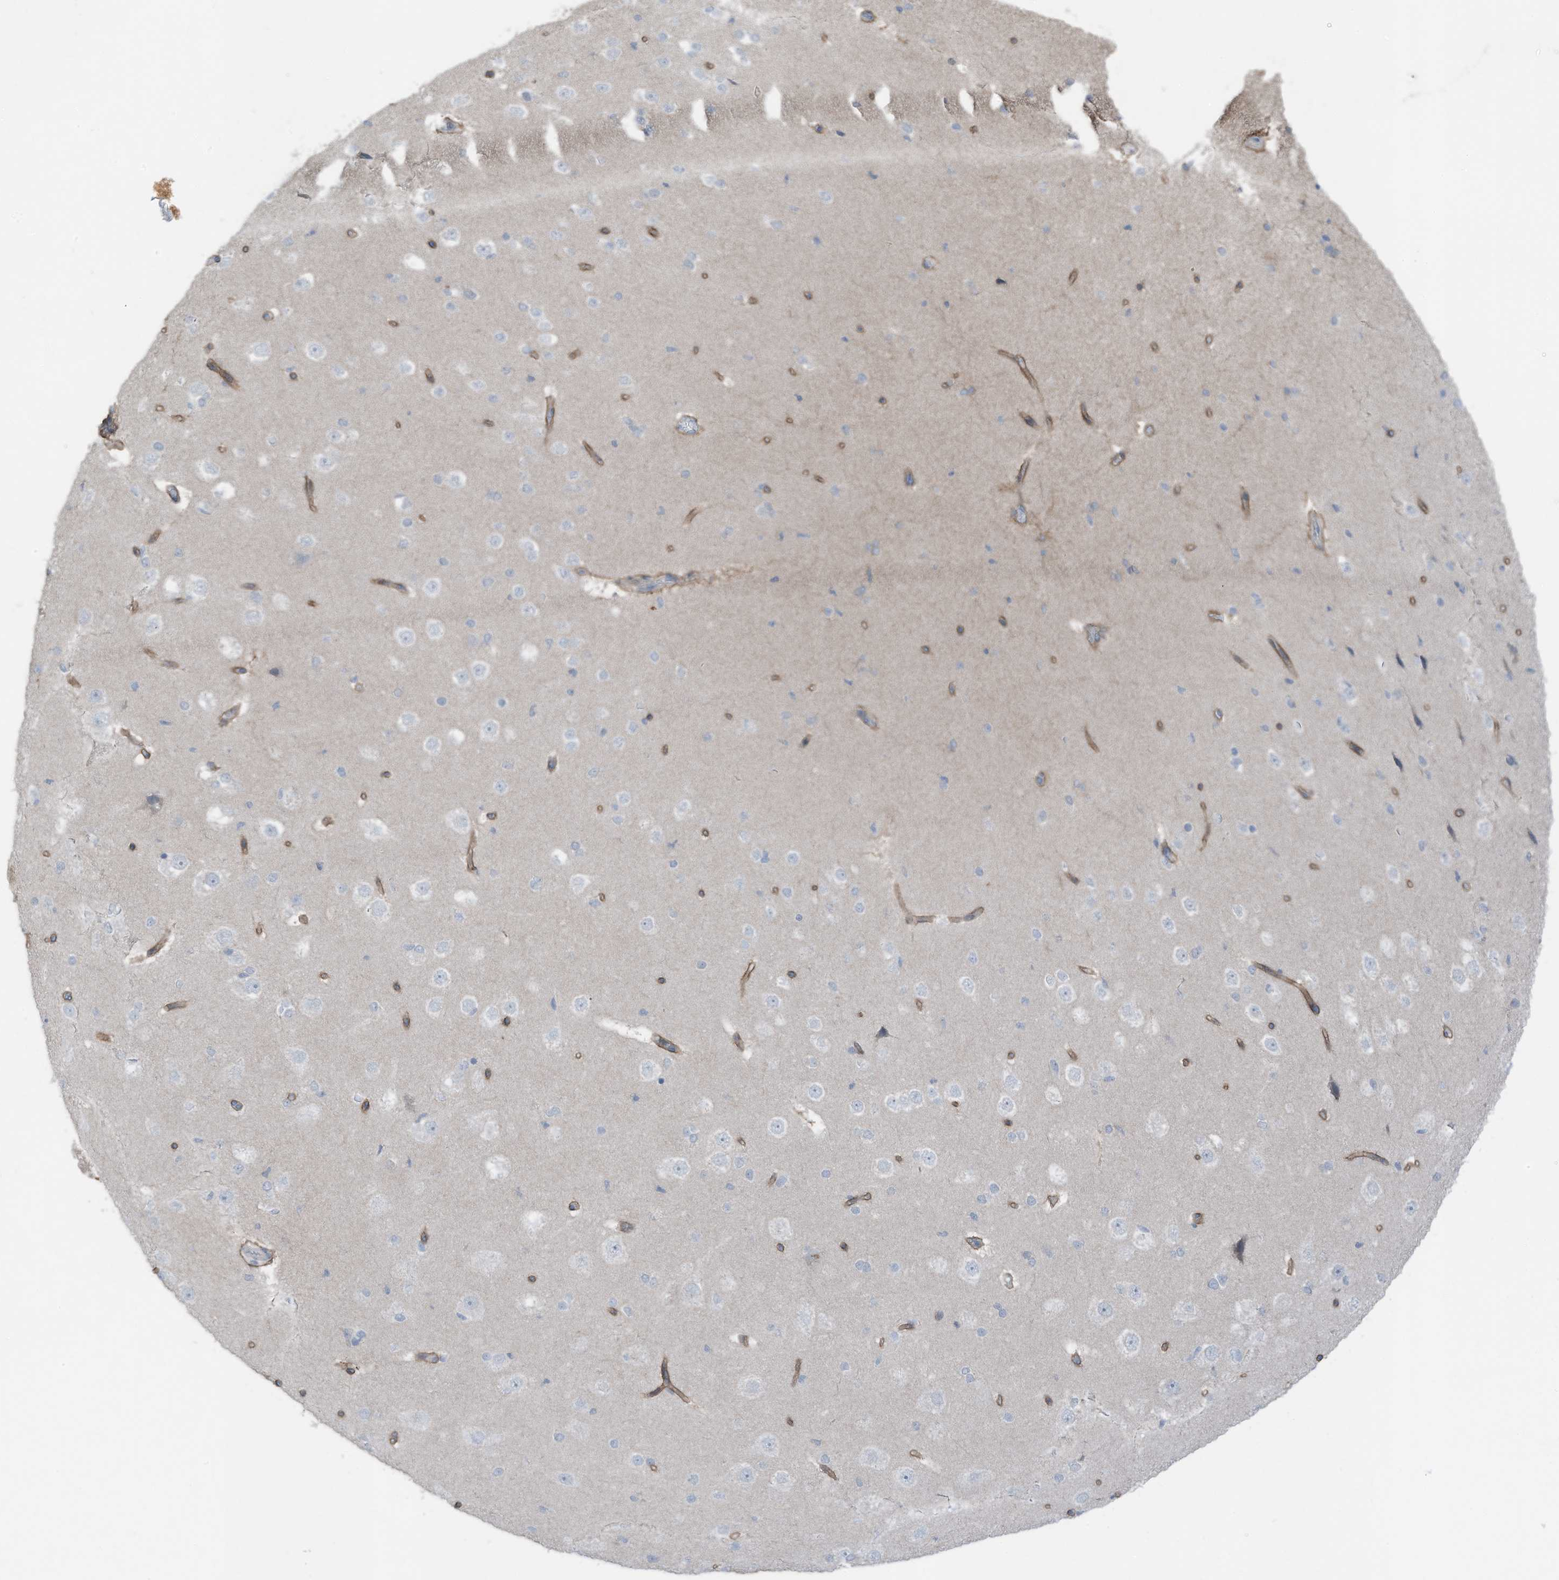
{"staining": {"intensity": "moderate", "quantity": ">75%", "location": "cytoplasmic/membranous"}, "tissue": "cerebral cortex", "cell_type": "Endothelial cells", "image_type": "normal", "snomed": [{"axis": "morphology", "description": "Normal tissue, NOS"}, {"axis": "morphology", "description": "Developmental malformation"}, {"axis": "topography", "description": "Cerebral cortex"}], "caption": "Moderate cytoplasmic/membranous expression is appreciated in approximately >75% of endothelial cells in benign cerebral cortex. (Stains: DAB in brown, nuclei in blue, Microscopy: brightfield microscopy at high magnification).", "gene": "ARHGEF33", "patient": {"sex": "female", "age": 30}}